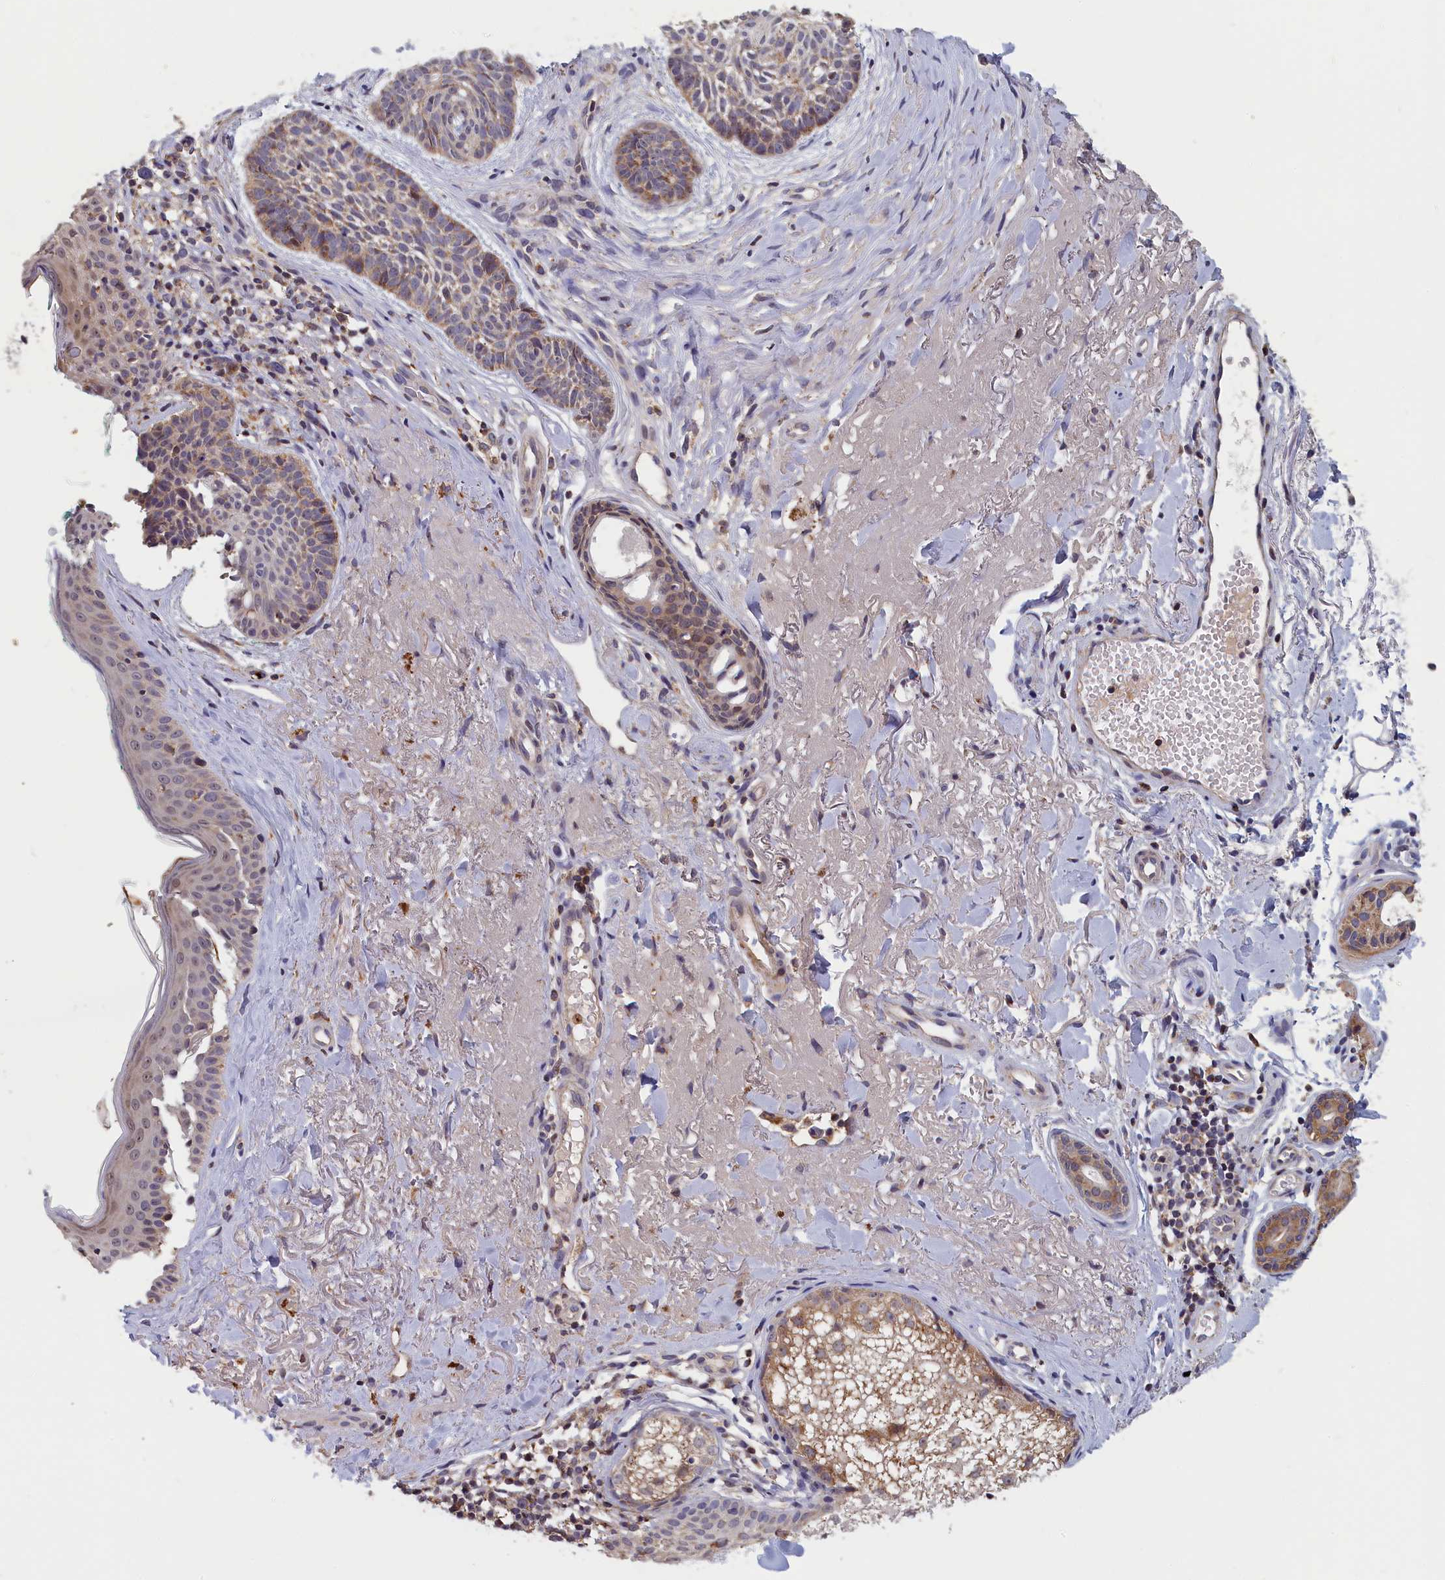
{"staining": {"intensity": "moderate", "quantity": ">75%", "location": "cytoplasmic/membranous"}, "tissue": "skin cancer", "cell_type": "Tumor cells", "image_type": "cancer", "snomed": [{"axis": "morphology", "description": "Basal cell carcinoma"}, {"axis": "topography", "description": "Skin"}], "caption": "Moderate cytoplasmic/membranous positivity for a protein is seen in approximately >75% of tumor cells of skin cancer using immunohistochemistry.", "gene": "EPB41L4B", "patient": {"sex": "male", "age": 71}}